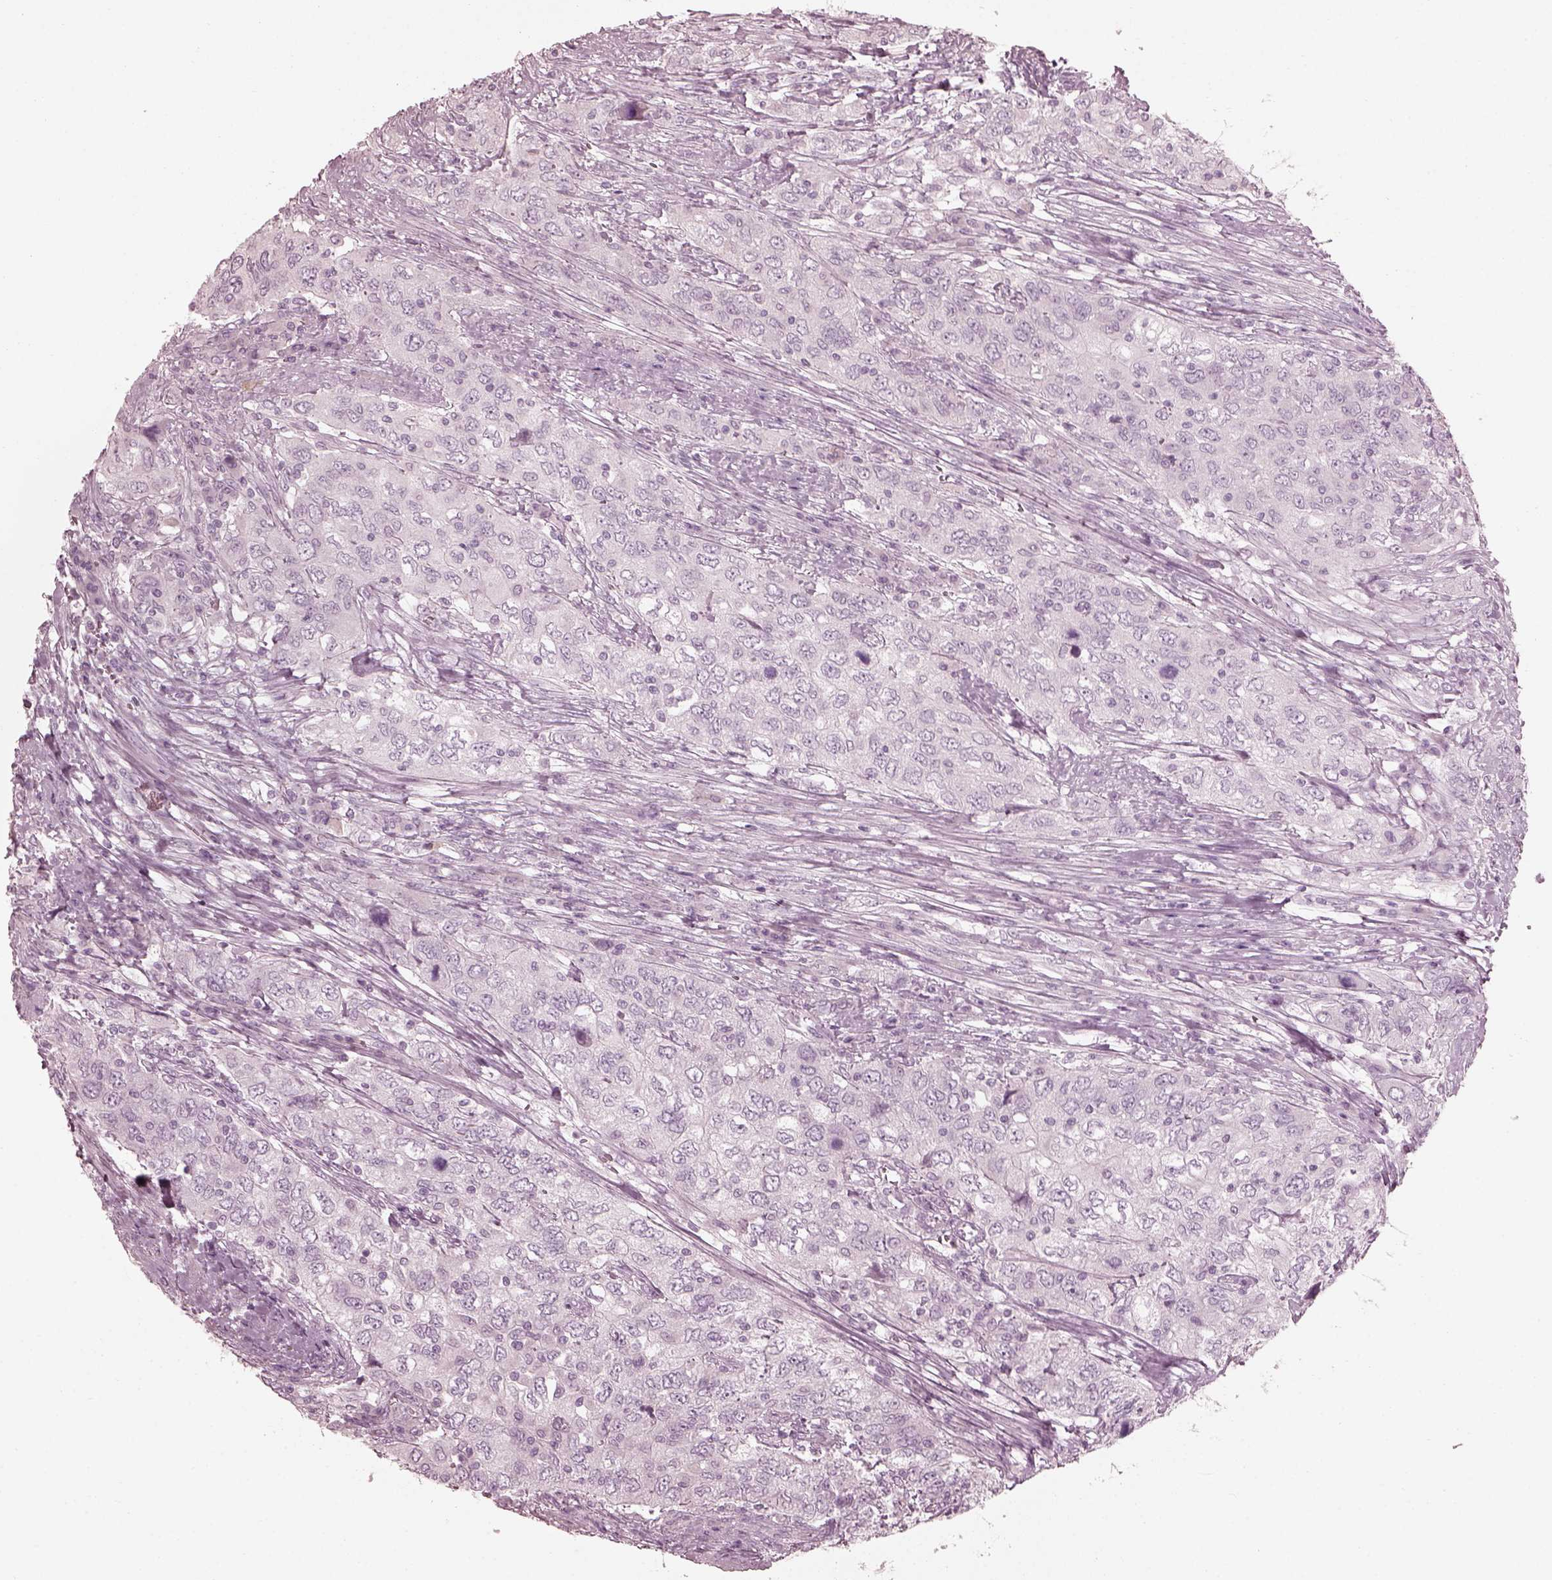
{"staining": {"intensity": "negative", "quantity": "none", "location": "none"}, "tissue": "urothelial cancer", "cell_type": "Tumor cells", "image_type": "cancer", "snomed": [{"axis": "morphology", "description": "Urothelial carcinoma, High grade"}, {"axis": "topography", "description": "Urinary bladder"}], "caption": "A micrograph of human high-grade urothelial carcinoma is negative for staining in tumor cells.", "gene": "SAXO2", "patient": {"sex": "male", "age": 76}}